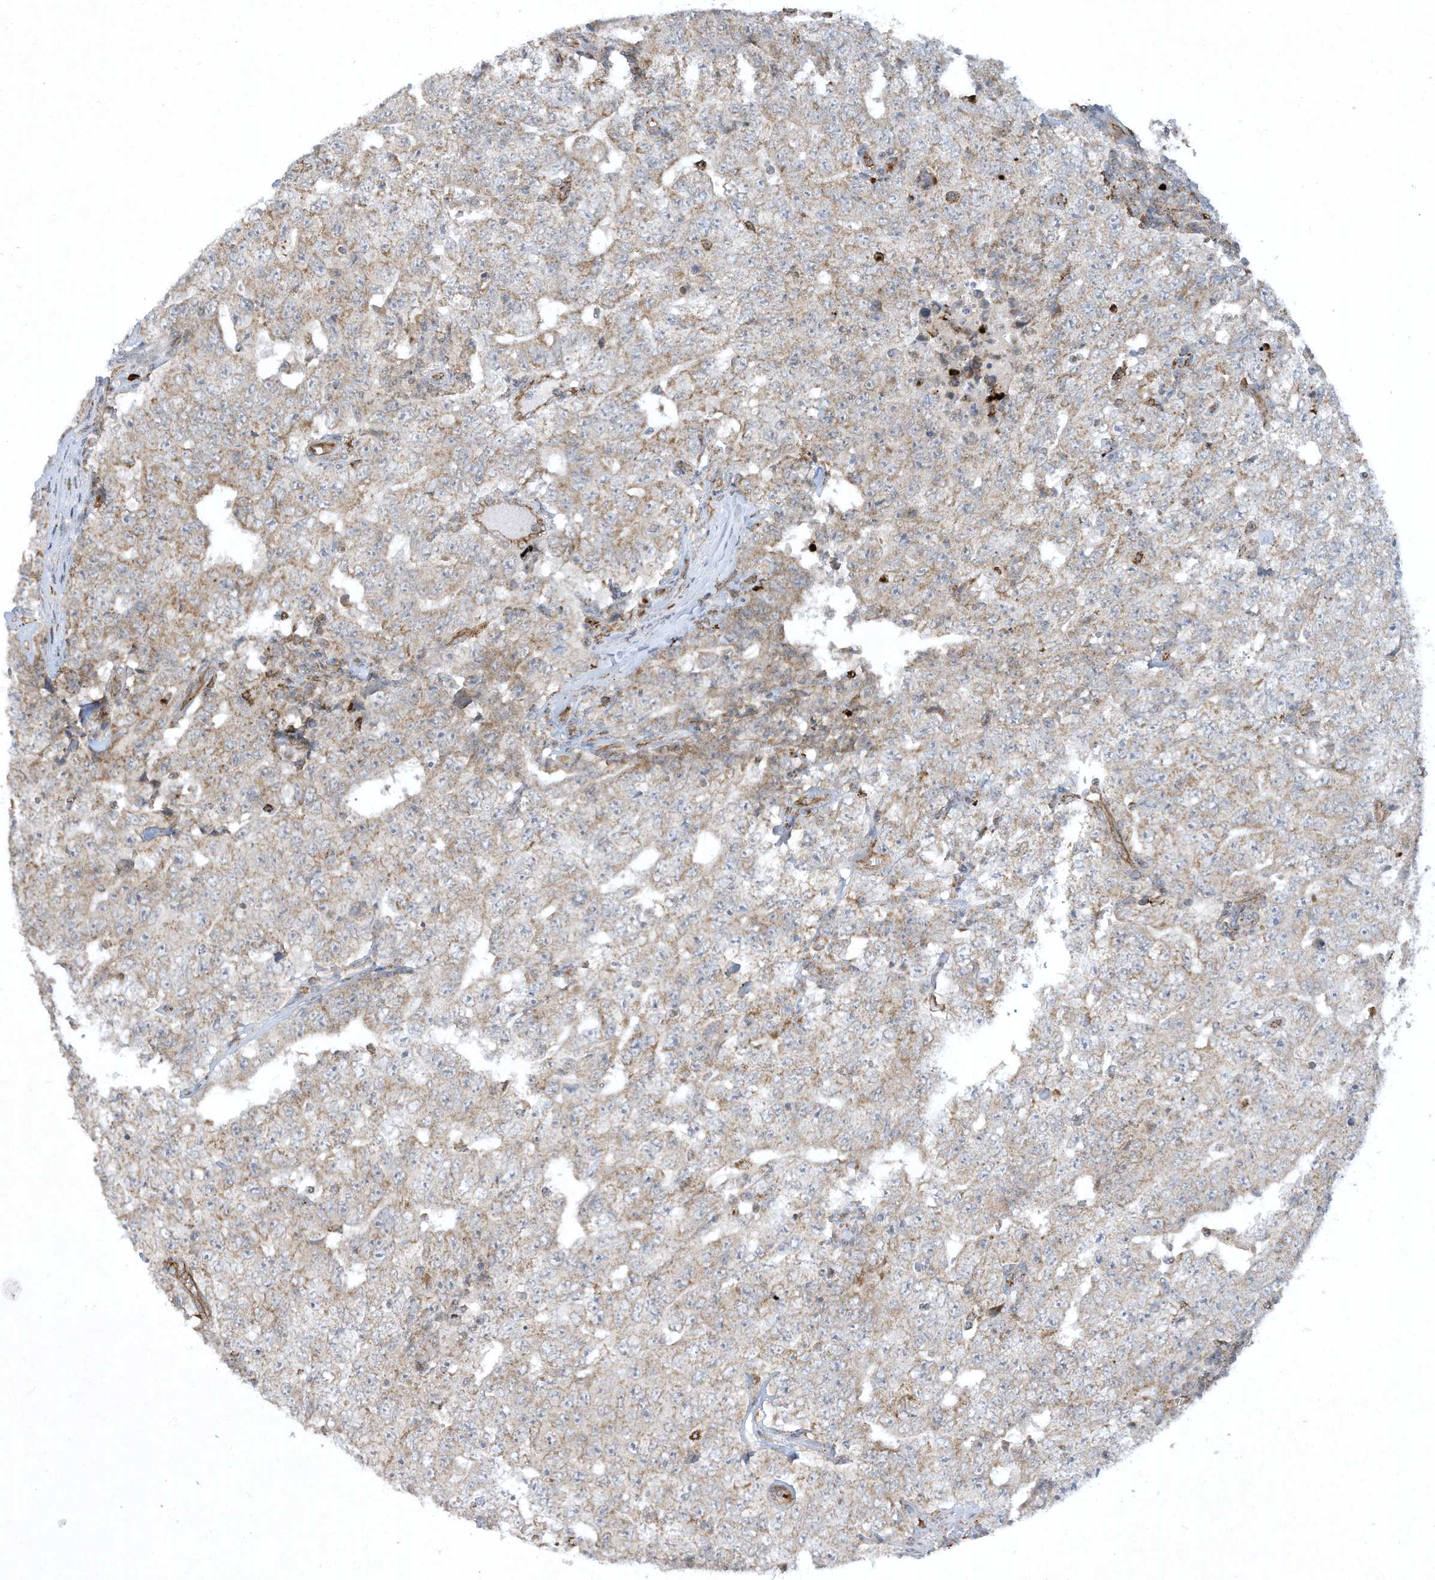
{"staining": {"intensity": "weak", "quantity": ">75%", "location": "cytoplasmic/membranous"}, "tissue": "testis cancer", "cell_type": "Tumor cells", "image_type": "cancer", "snomed": [{"axis": "morphology", "description": "Carcinoma, Embryonal, NOS"}, {"axis": "topography", "description": "Testis"}], "caption": "IHC (DAB (3,3'-diaminobenzidine)) staining of testis cancer shows weak cytoplasmic/membranous protein positivity in approximately >75% of tumor cells.", "gene": "CHRNA4", "patient": {"sex": "male", "age": 26}}